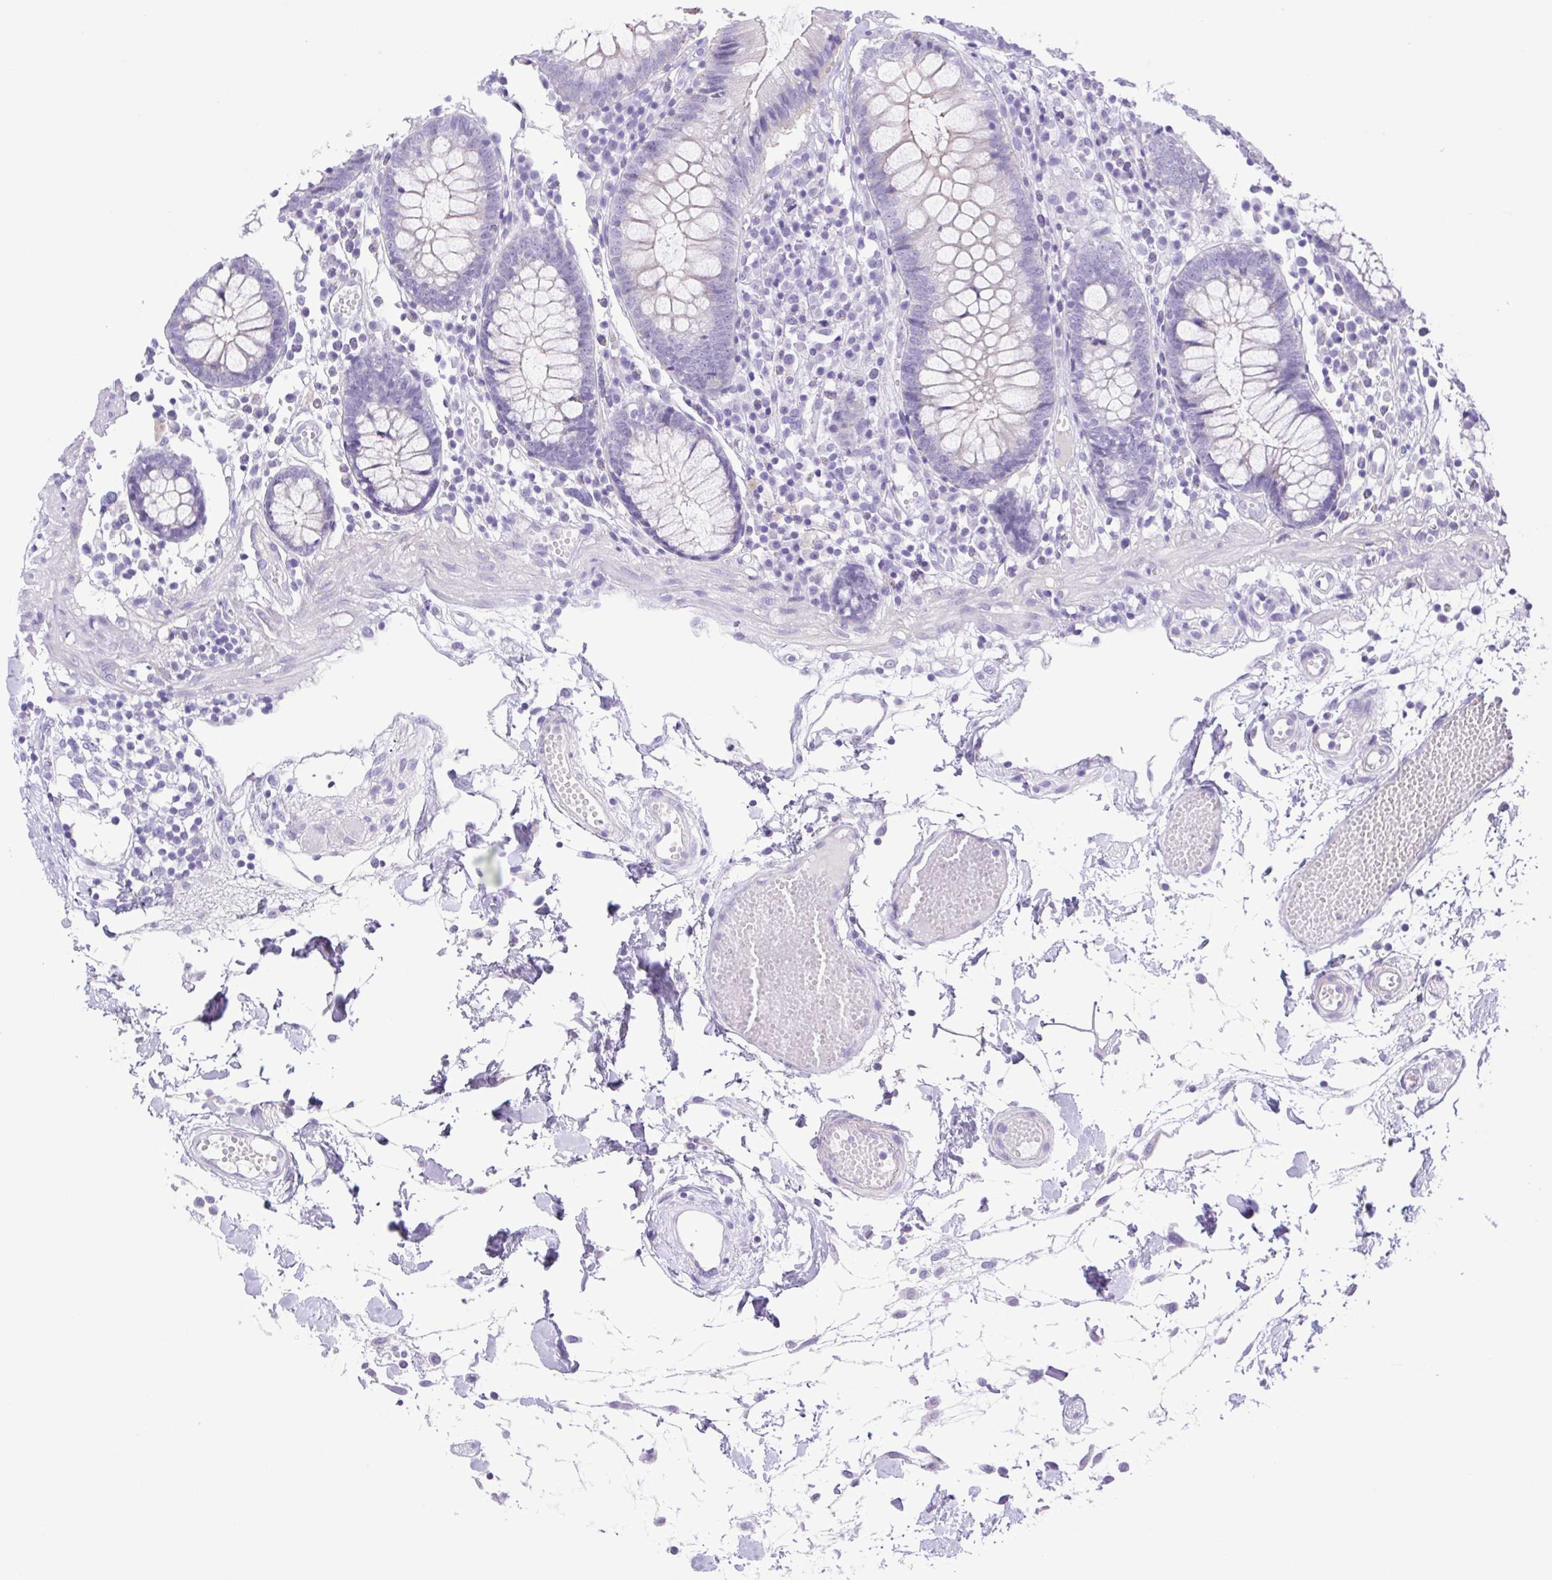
{"staining": {"intensity": "negative", "quantity": "none", "location": "none"}, "tissue": "colon", "cell_type": "Endothelial cells", "image_type": "normal", "snomed": [{"axis": "morphology", "description": "Normal tissue, NOS"}, {"axis": "morphology", "description": "Adenocarcinoma, NOS"}, {"axis": "topography", "description": "Colon"}], "caption": "High magnification brightfield microscopy of normal colon stained with DAB (brown) and counterstained with hematoxylin (blue): endothelial cells show no significant staining. Nuclei are stained in blue.", "gene": "CDSN", "patient": {"sex": "male", "age": 83}}